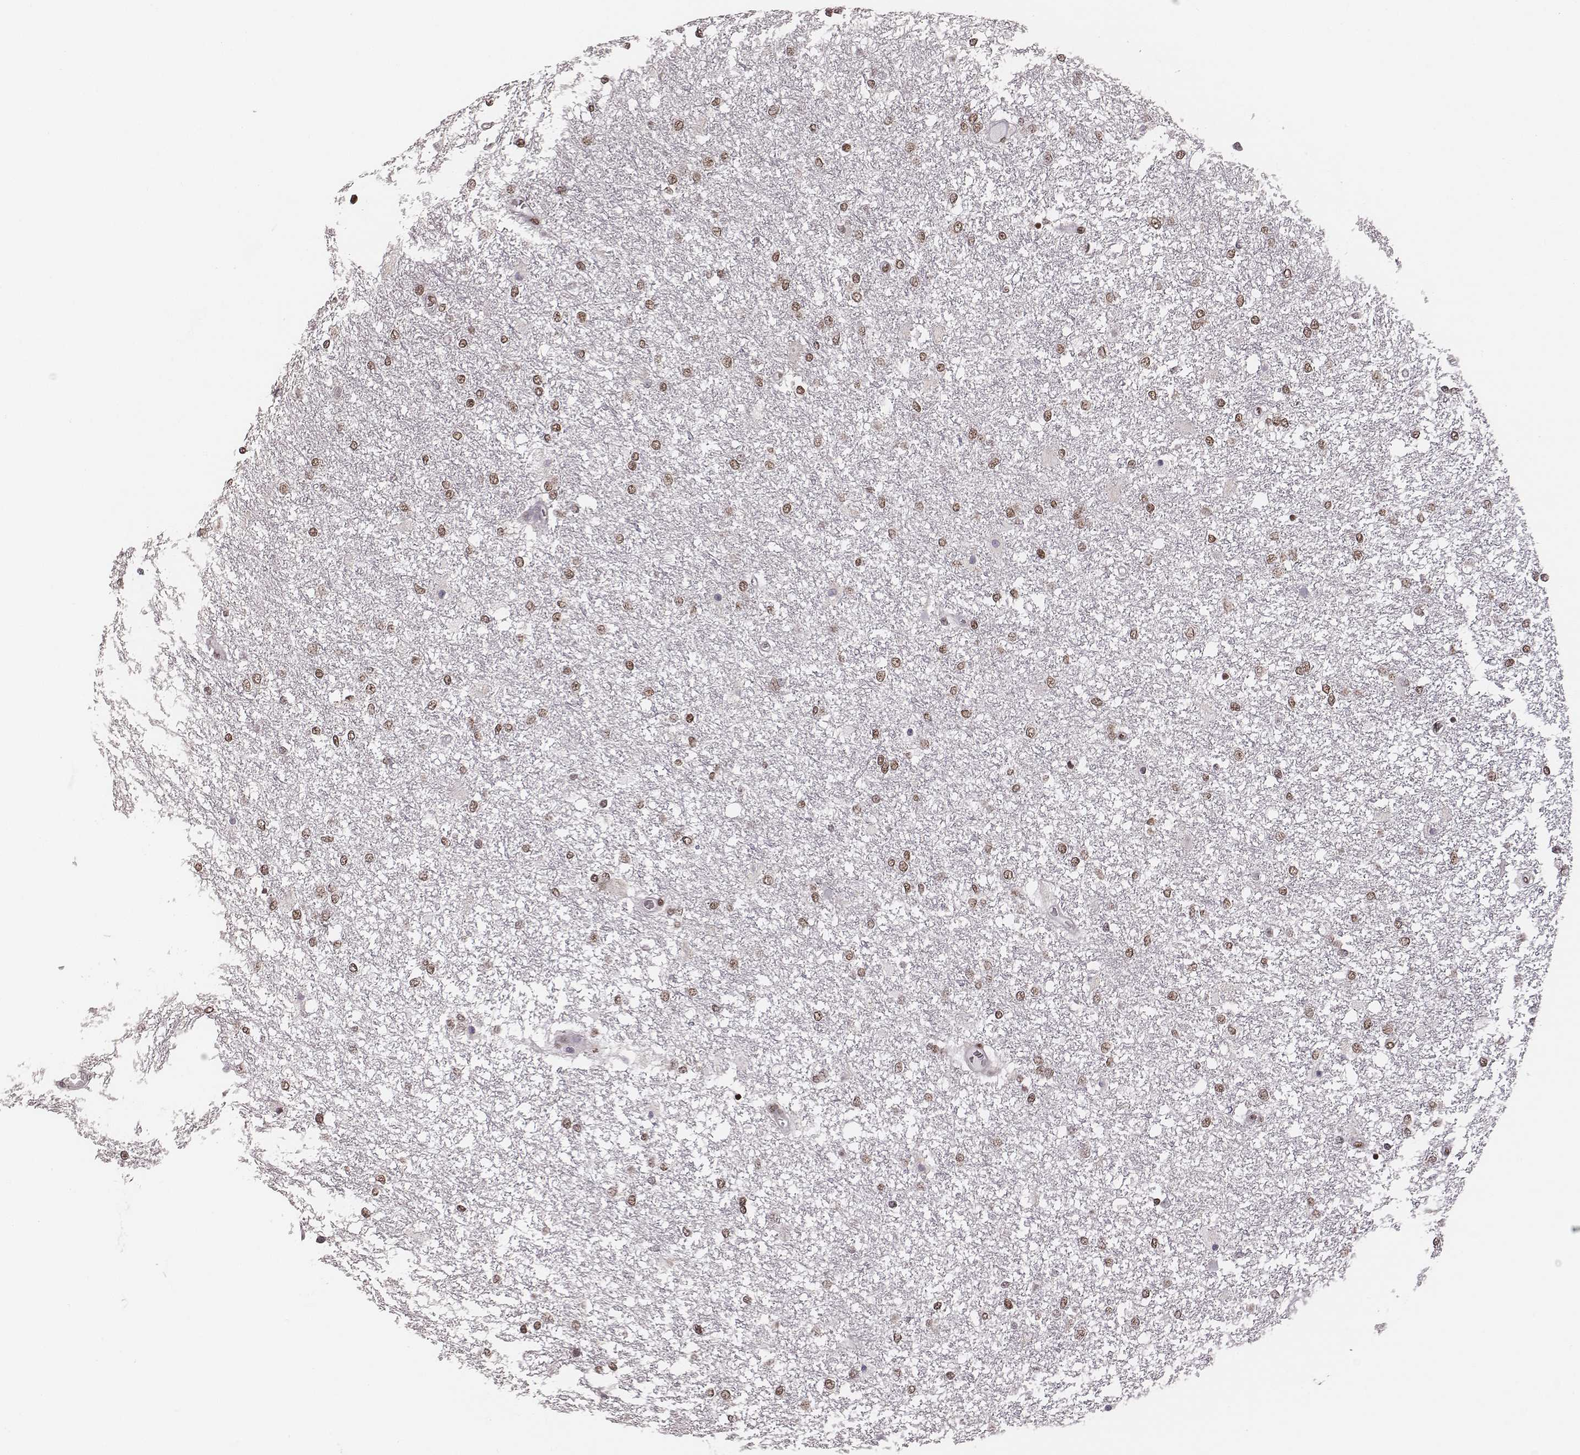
{"staining": {"intensity": "moderate", "quantity": ">75%", "location": "nuclear"}, "tissue": "glioma", "cell_type": "Tumor cells", "image_type": "cancer", "snomed": [{"axis": "morphology", "description": "Glioma, malignant, High grade"}, {"axis": "topography", "description": "Brain"}], "caption": "Immunohistochemistry (IHC) micrograph of neoplastic tissue: malignant glioma (high-grade) stained using IHC demonstrates medium levels of moderate protein expression localized specifically in the nuclear of tumor cells, appearing as a nuclear brown color.", "gene": "LUC7L", "patient": {"sex": "female", "age": 61}}